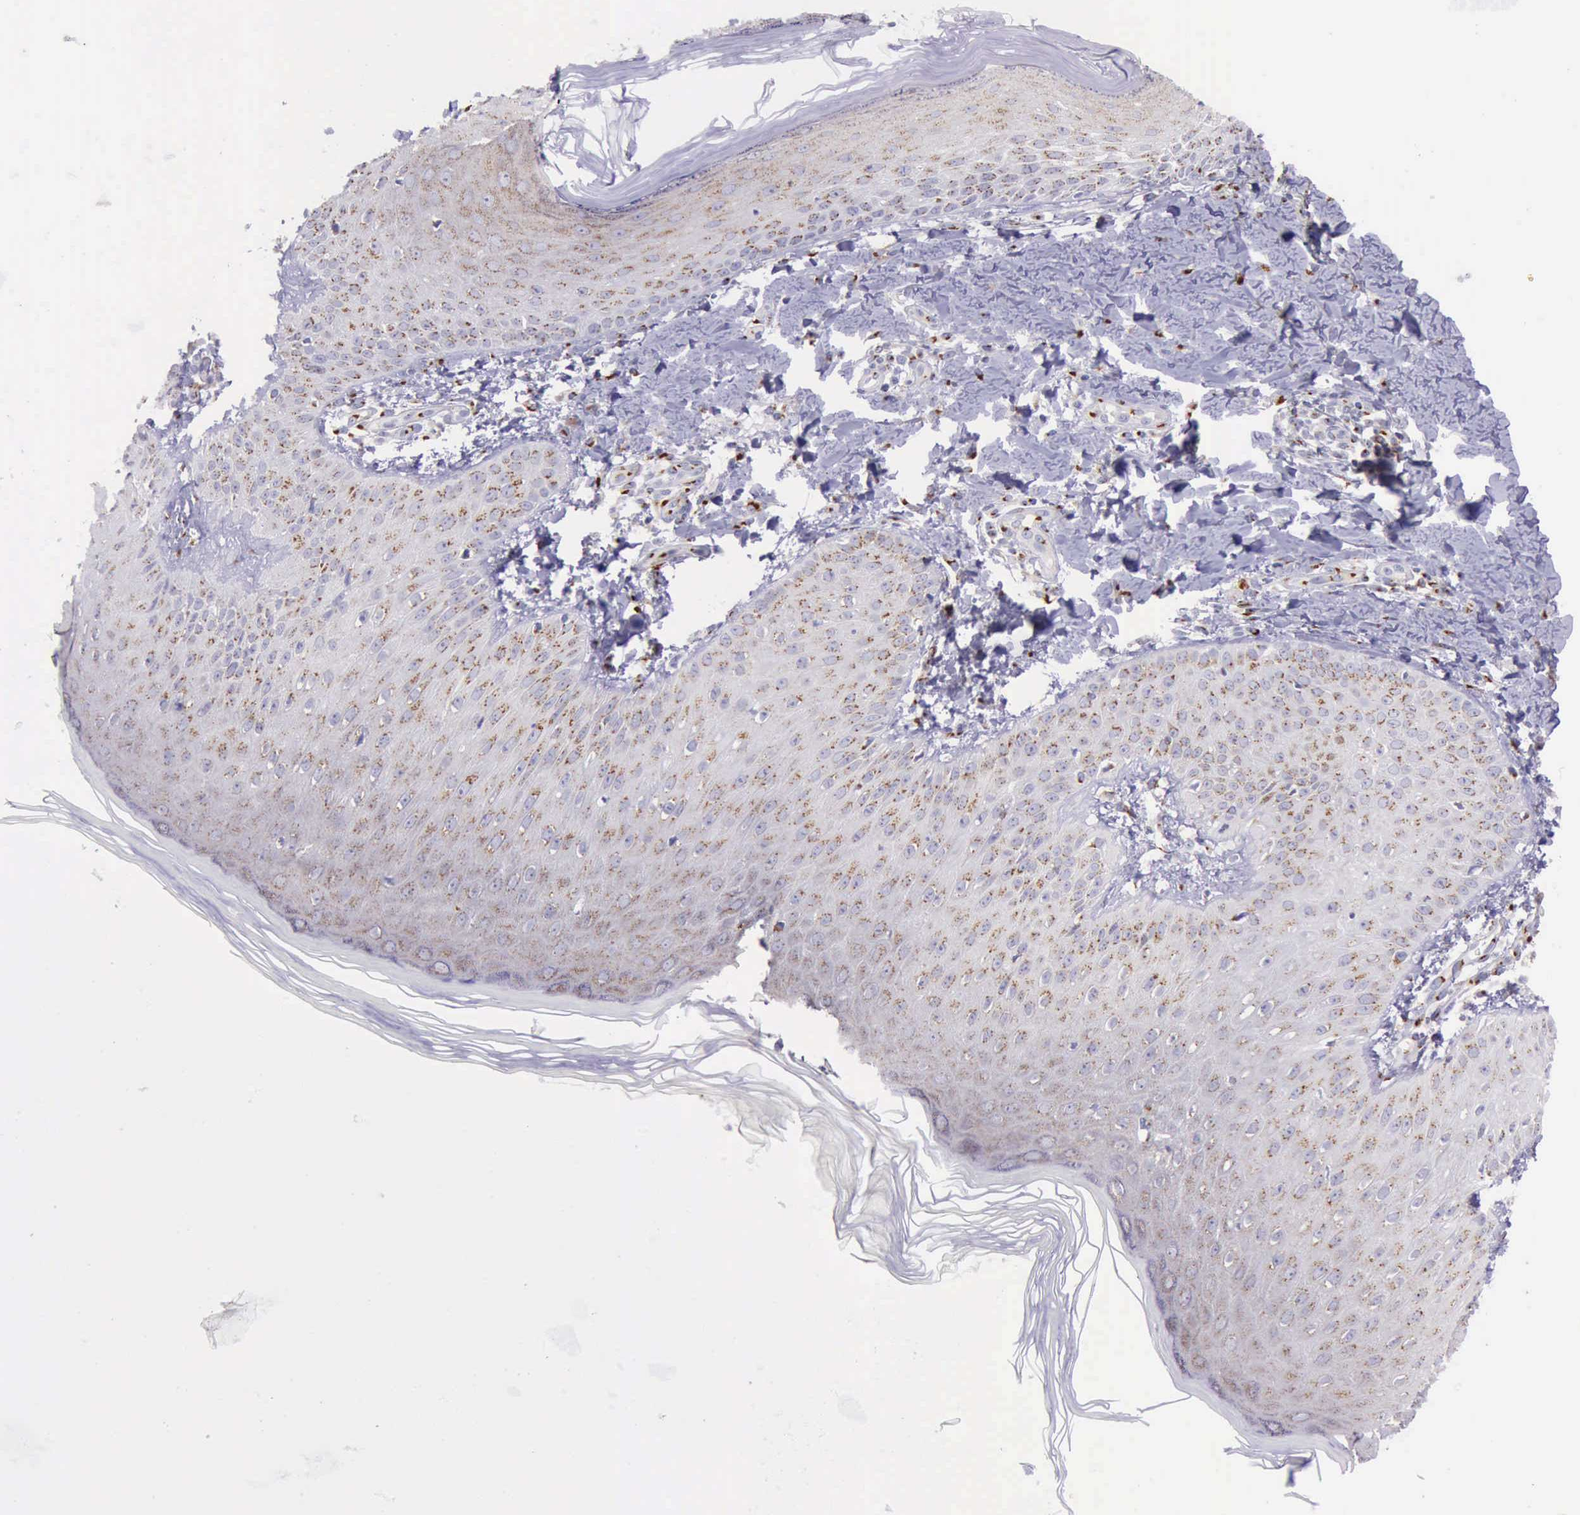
{"staining": {"intensity": "strong", "quantity": ">75%", "location": "cytoplasmic/membranous"}, "tissue": "skin", "cell_type": "Epidermal cells", "image_type": "normal", "snomed": [{"axis": "morphology", "description": "Normal tissue, NOS"}, {"axis": "morphology", "description": "Inflammation, NOS"}, {"axis": "topography", "description": "Soft tissue"}, {"axis": "topography", "description": "Anal"}], "caption": "Unremarkable skin shows strong cytoplasmic/membranous staining in about >75% of epidermal cells.", "gene": "GOLGA5", "patient": {"sex": "female", "age": 15}}